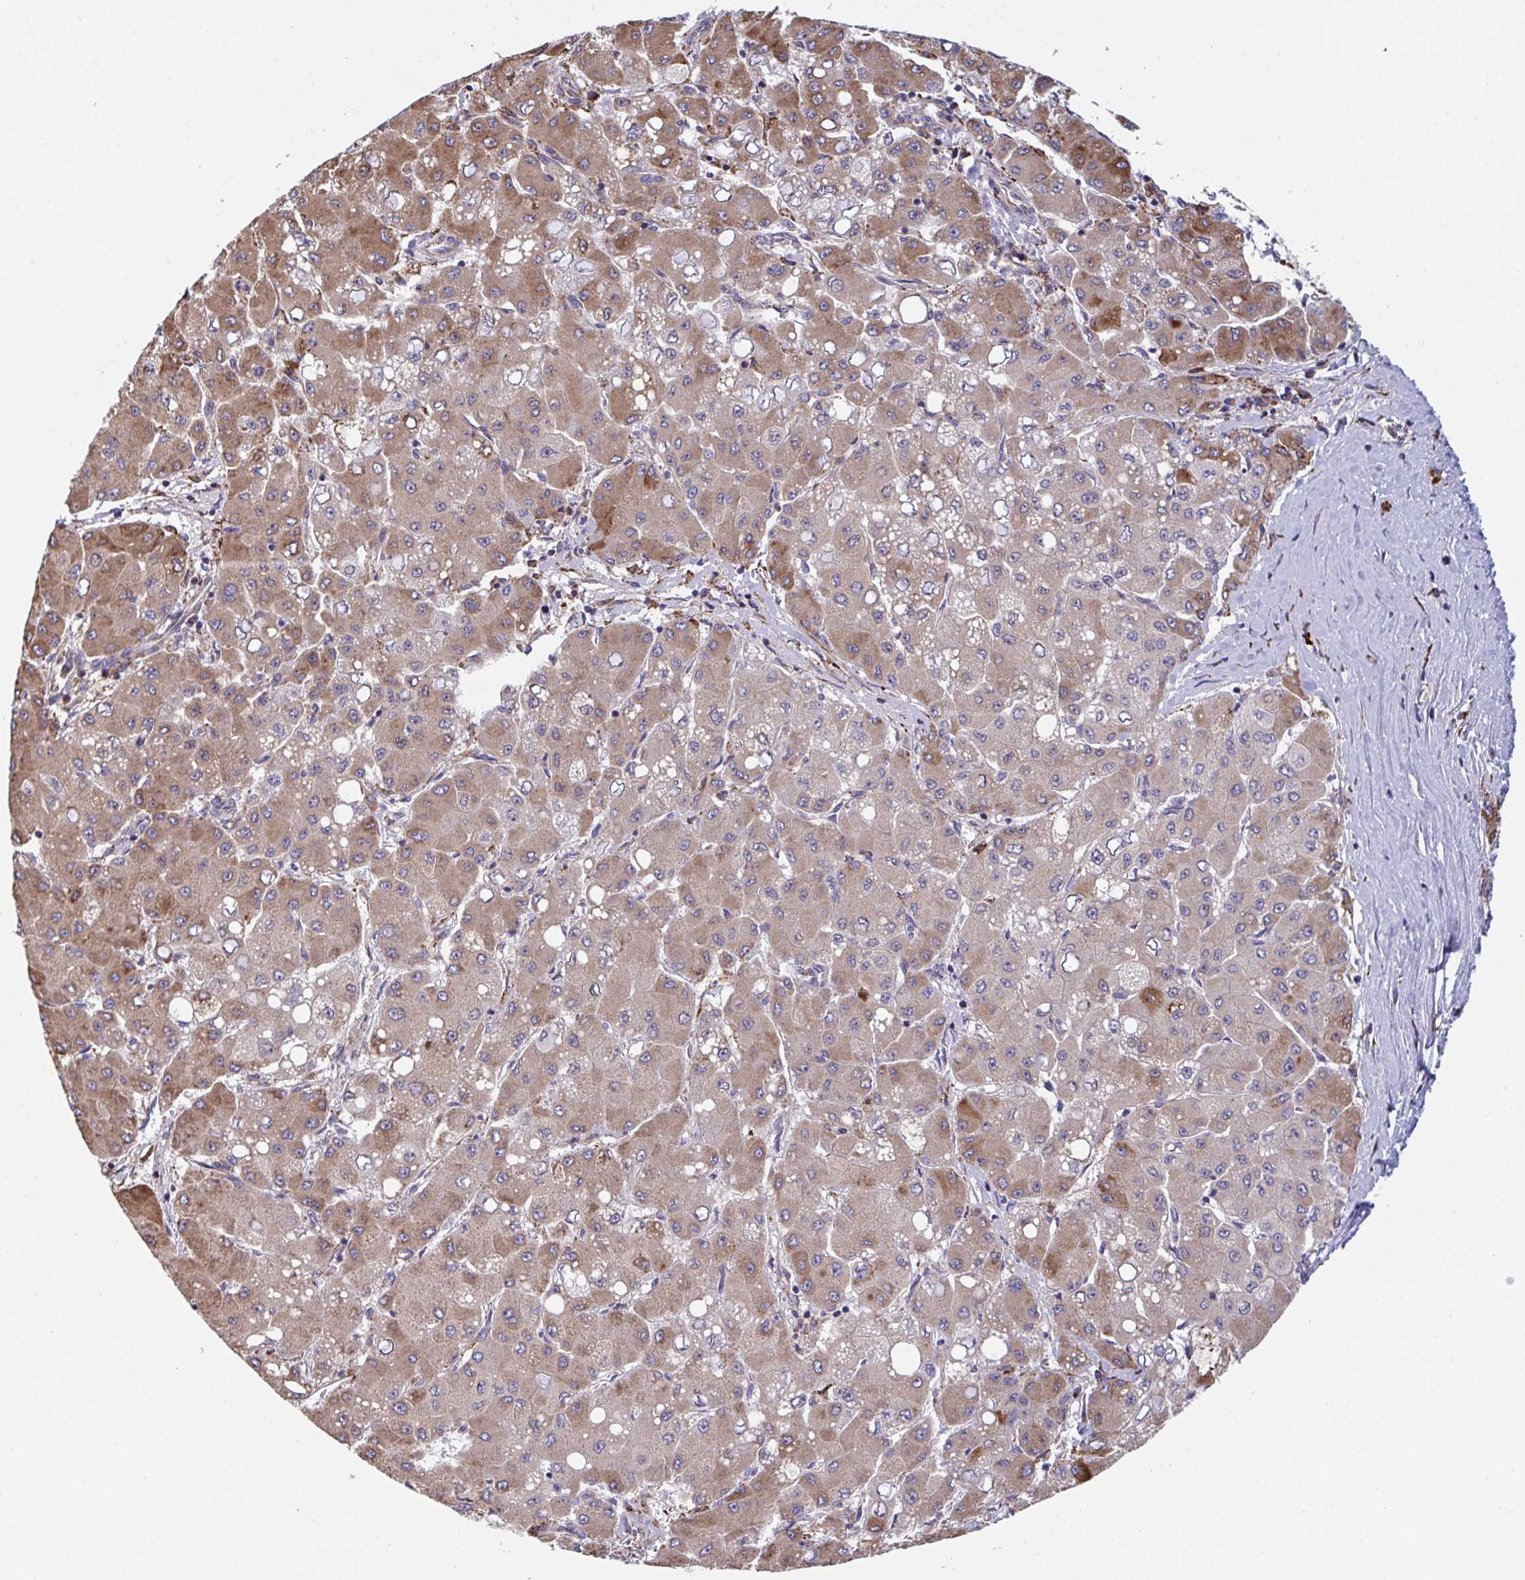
{"staining": {"intensity": "moderate", "quantity": ">75%", "location": "cytoplasmic/membranous"}, "tissue": "liver cancer", "cell_type": "Tumor cells", "image_type": "cancer", "snomed": [{"axis": "morphology", "description": "Carcinoma, Hepatocellular, NOS"}, {"axis": "topography", "description": "Liver"}], "caption": "Immunohistochemistry of human hepatocellular carcinoma (liver) exhibits medium levels of moderate cytoplasmic/membranous staining in about >75% of tumor cells.", "gene": "PEAK3", "patient": {"sex": "male", "age": 40}}